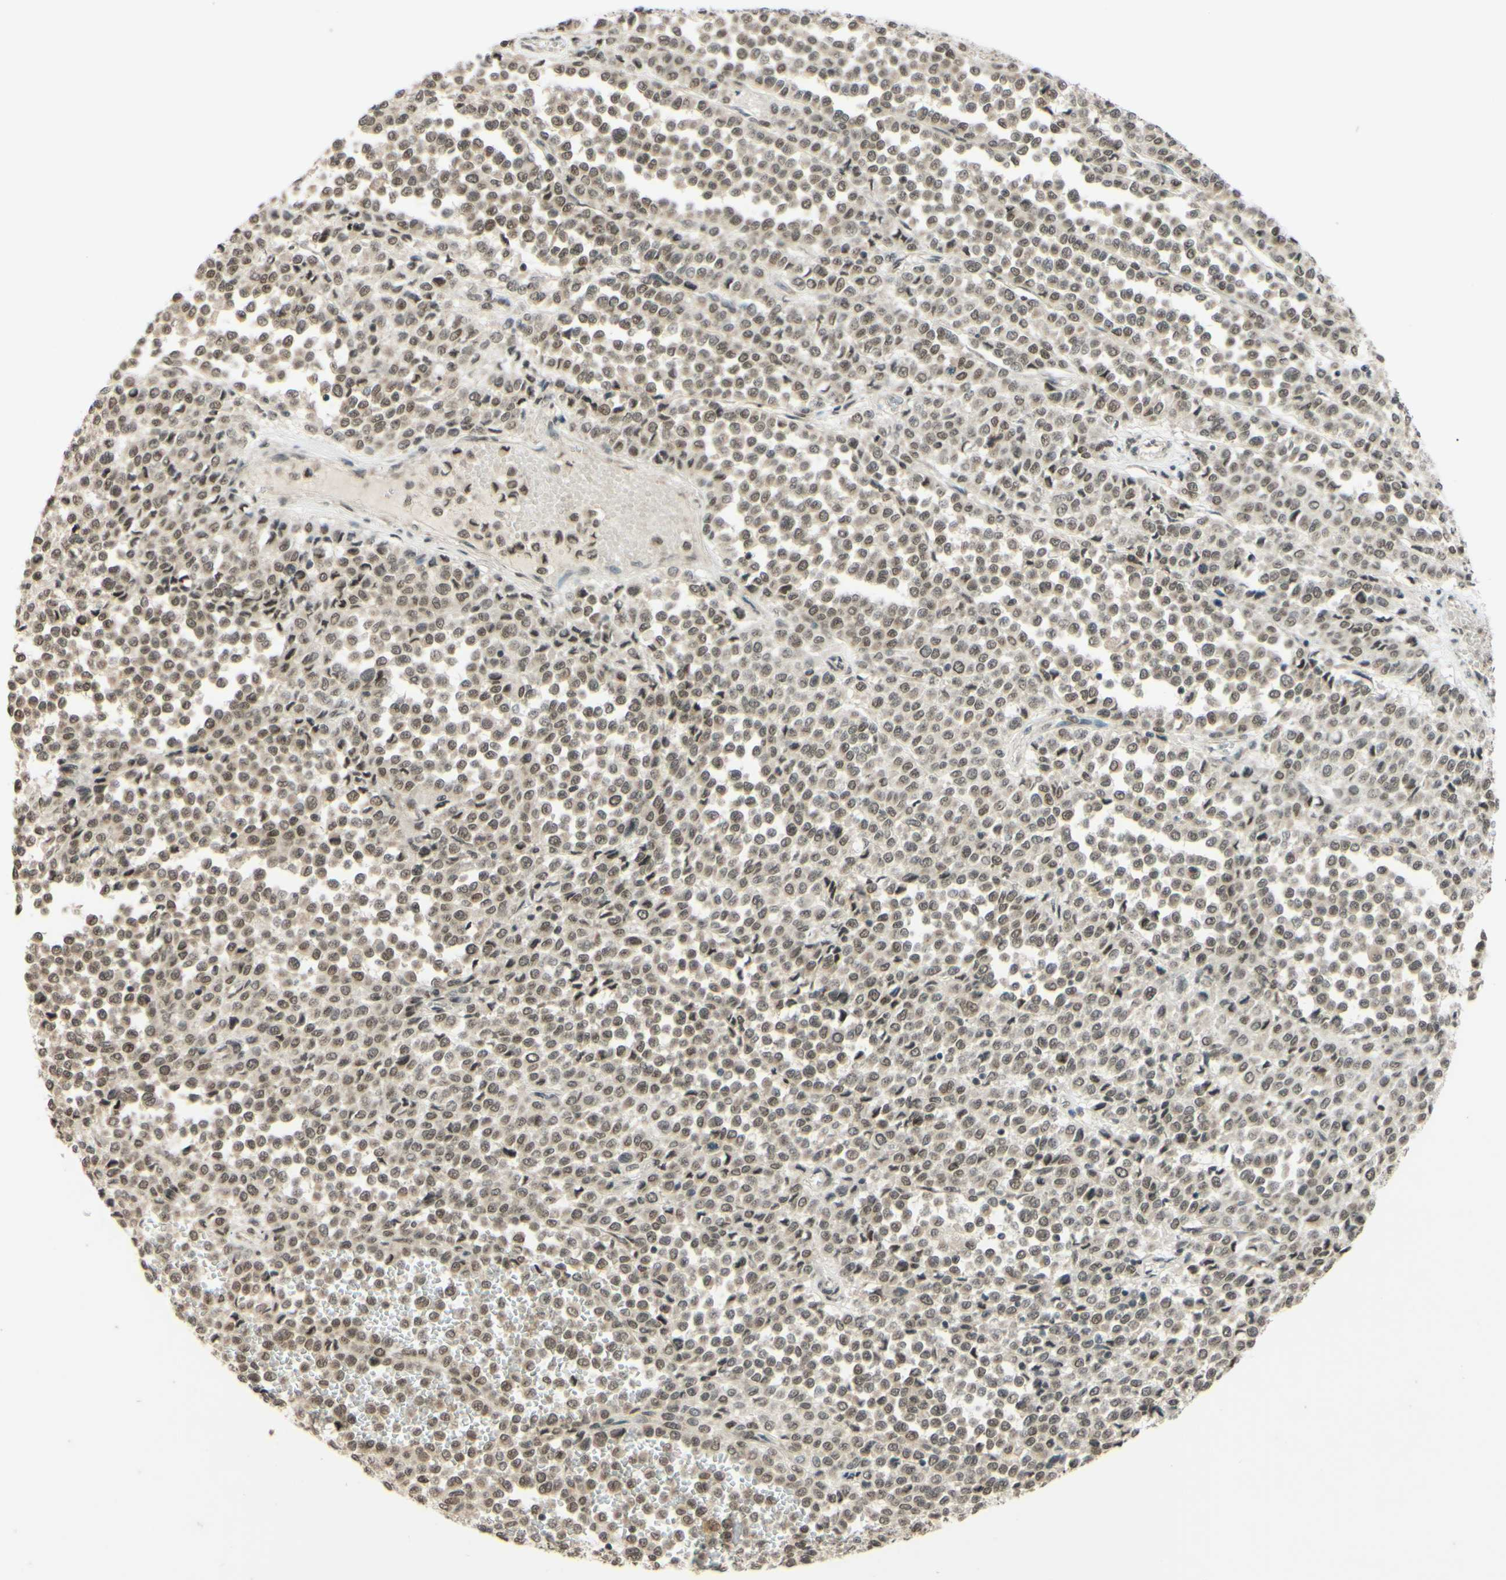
{"staining": {"intensity": "weak", "quantity": ">75%", "location": "nuclear"}, "tissue": "melanoma", "cell_type": "Tumor cells", "image_type": "cancer", "snomed": [{"axis": "morphology", "description": "Malignant melanoma, Metastatic site"}, {"axis": "topography", "description": "Pancreas"}], "caption": "There is low levels of weak nuclear staining in tumor cells of malignant melanoma (metastatic site), as demonstrated by immunohistochemical staining (brown color).", "gene": "SMARCB1", "patient": {"sex": "female", "age": 30}}